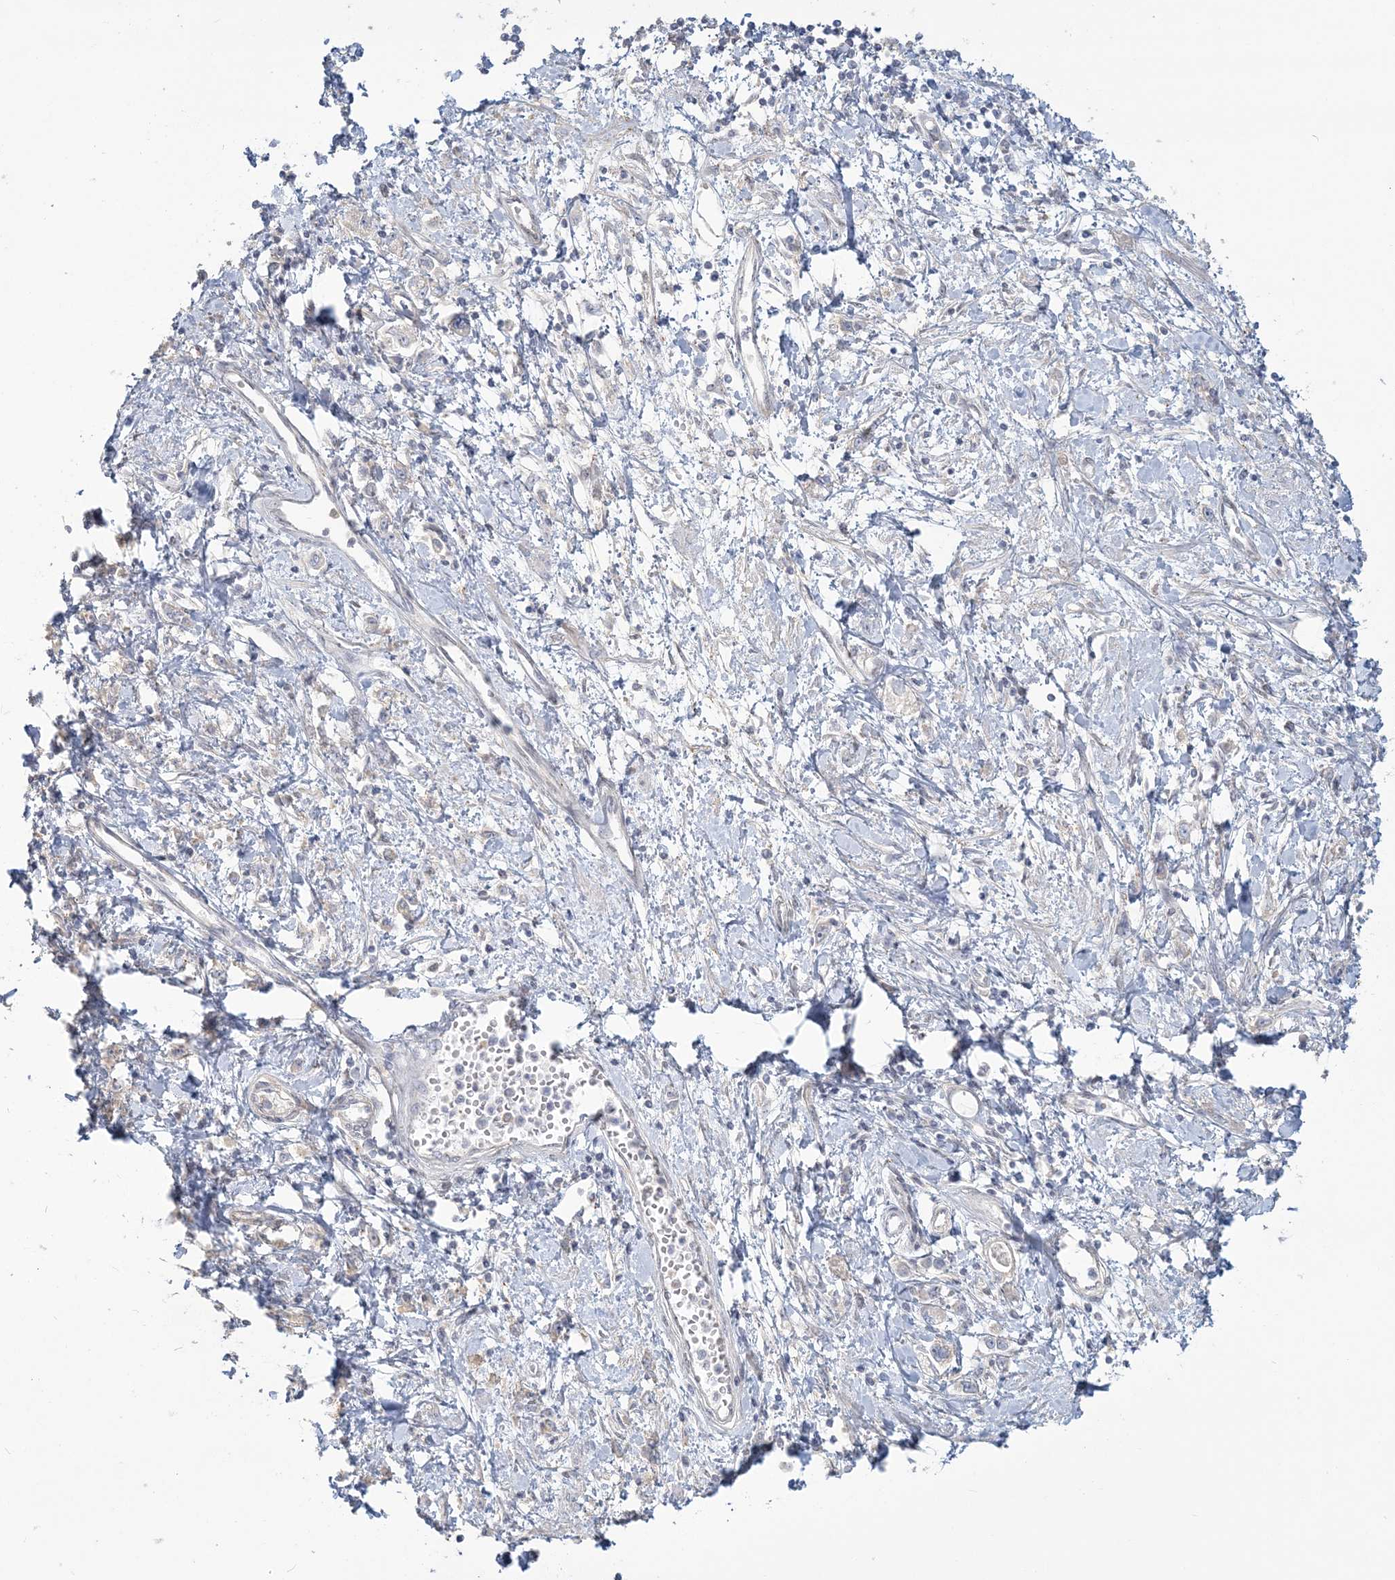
{"staining": {"intensity": "negative", "quantity": "none", "location": "none"}, "tissue": "stomach cancer", "cell_type": "Tumor cells", "image_type": "cancer", "snomed": [{"axis": "morphology", "description": "Adenocarcinoma, NOS"}, {"axis": "topography", "description": "Stomach"}], "caption": "A high-resolution histopathology image shows immunohistochemistry staining of stomach adenocarcinoma, which exhibits no significant expression in tumor cells. (DAB (3,3'-diaminobenzidine) immunohistochemistry (IHC) with hematoxylin counter stain).", "gene": "ANKS1A", "patient": {"sex": "female", "age": 76}}